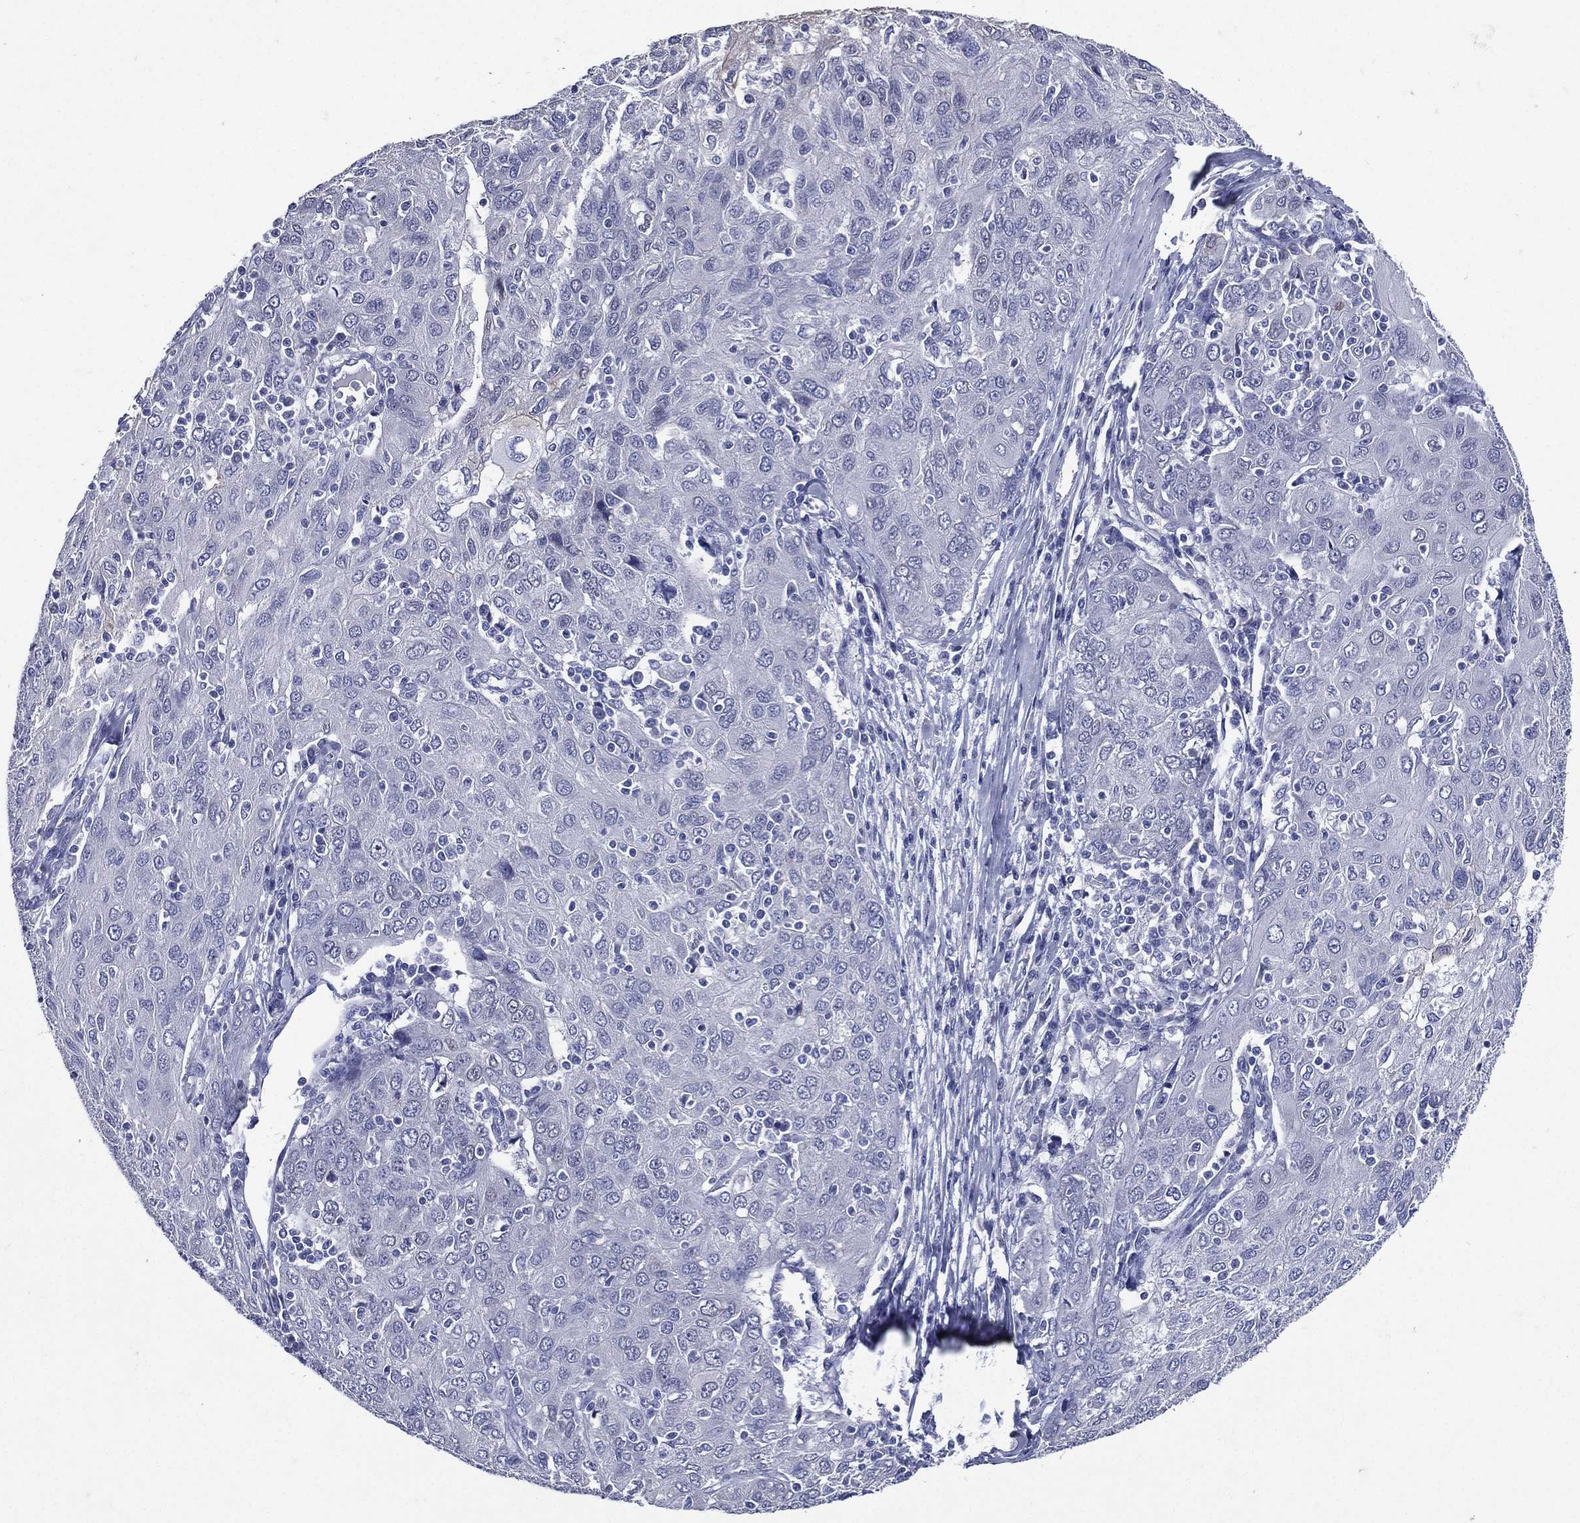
{"staining": {"intensity": "negative", "quantity": "none", "location": "none"}, "tissue": "ovarian cancer", "cell_type": "Tumor cells", "image_type": "cancer", "snomed": [{"axis": "morphology", "description": "Carcinoma, endometroid"}, {"axis": "topography", "description": "Ovary"}], "caption": "Immunohistochemistry (IHC) micrograph of ovarian endometroid carcinoma stained for a protein (brown), which reveals no expression in tumor cells. The staining was performed using DAB to visualize the protein expression in brown, while the nuclei were stained in blue with hematoxylin (Magnification: 20x).", "gene": "TGM1", "patient": {"sex": "female", "age": 50}}